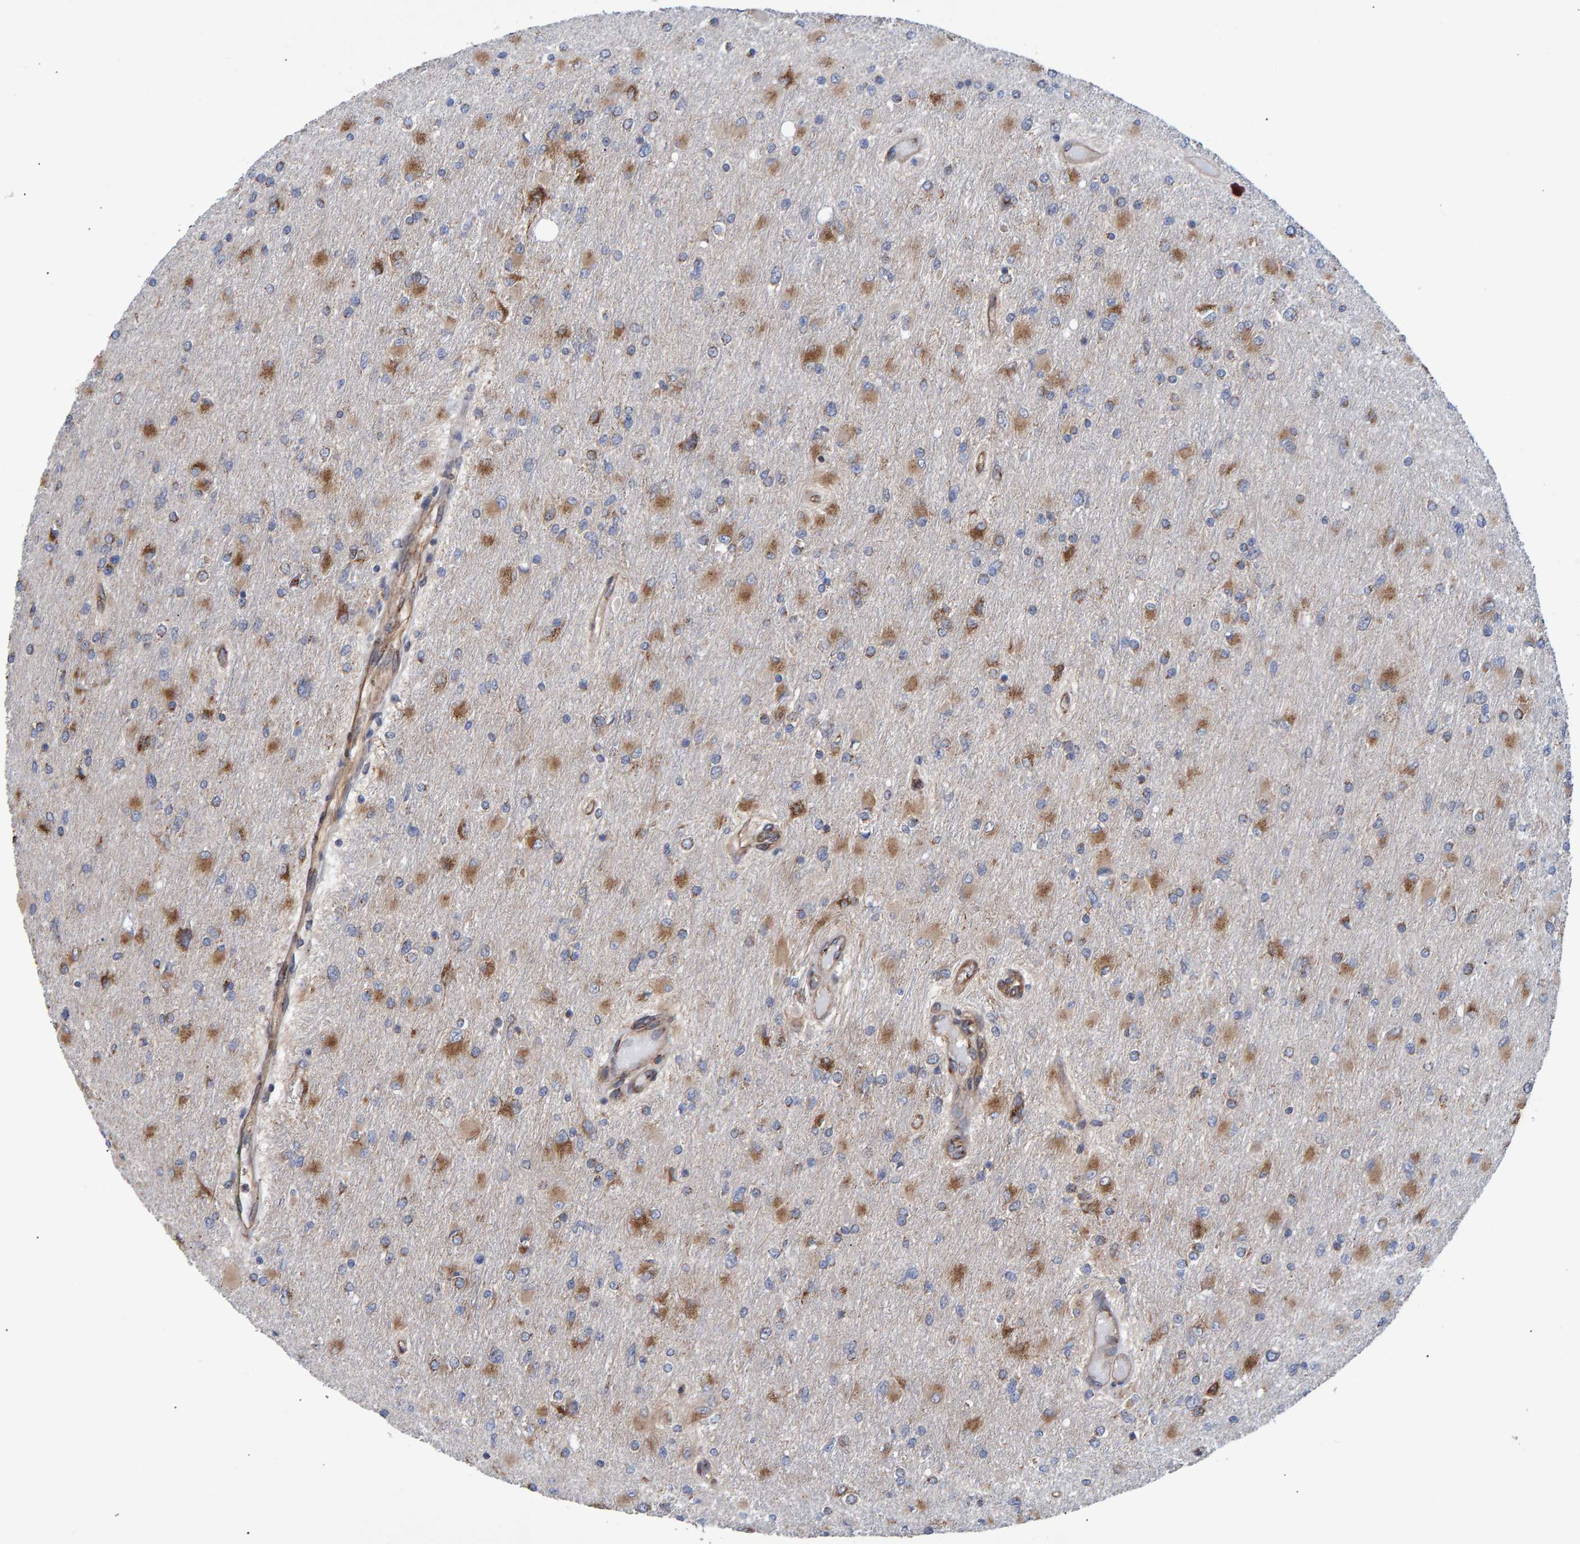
{"staining": {"intensity": "moderate", "quantity": ">75%", "location": "cytoplasmic/membranous"}, "tissue": "glioma", "cell_type": "Tumor cells", "image_type": "cancer", "snomed": [{"axis": "morphology", "description": "Glioma, malignant, High grade"}, {"axis": "topography", "description": "Cerebral cortex"}], "caption": "Immunohistochemical staining of human malignant glioma (high-grade) shows medium levels of moderate cytoplasmic/membranous positivity in about >75% of tumor cells.", "gene": "FAM117A", "patient": {"sex": "female", "age": 36}}